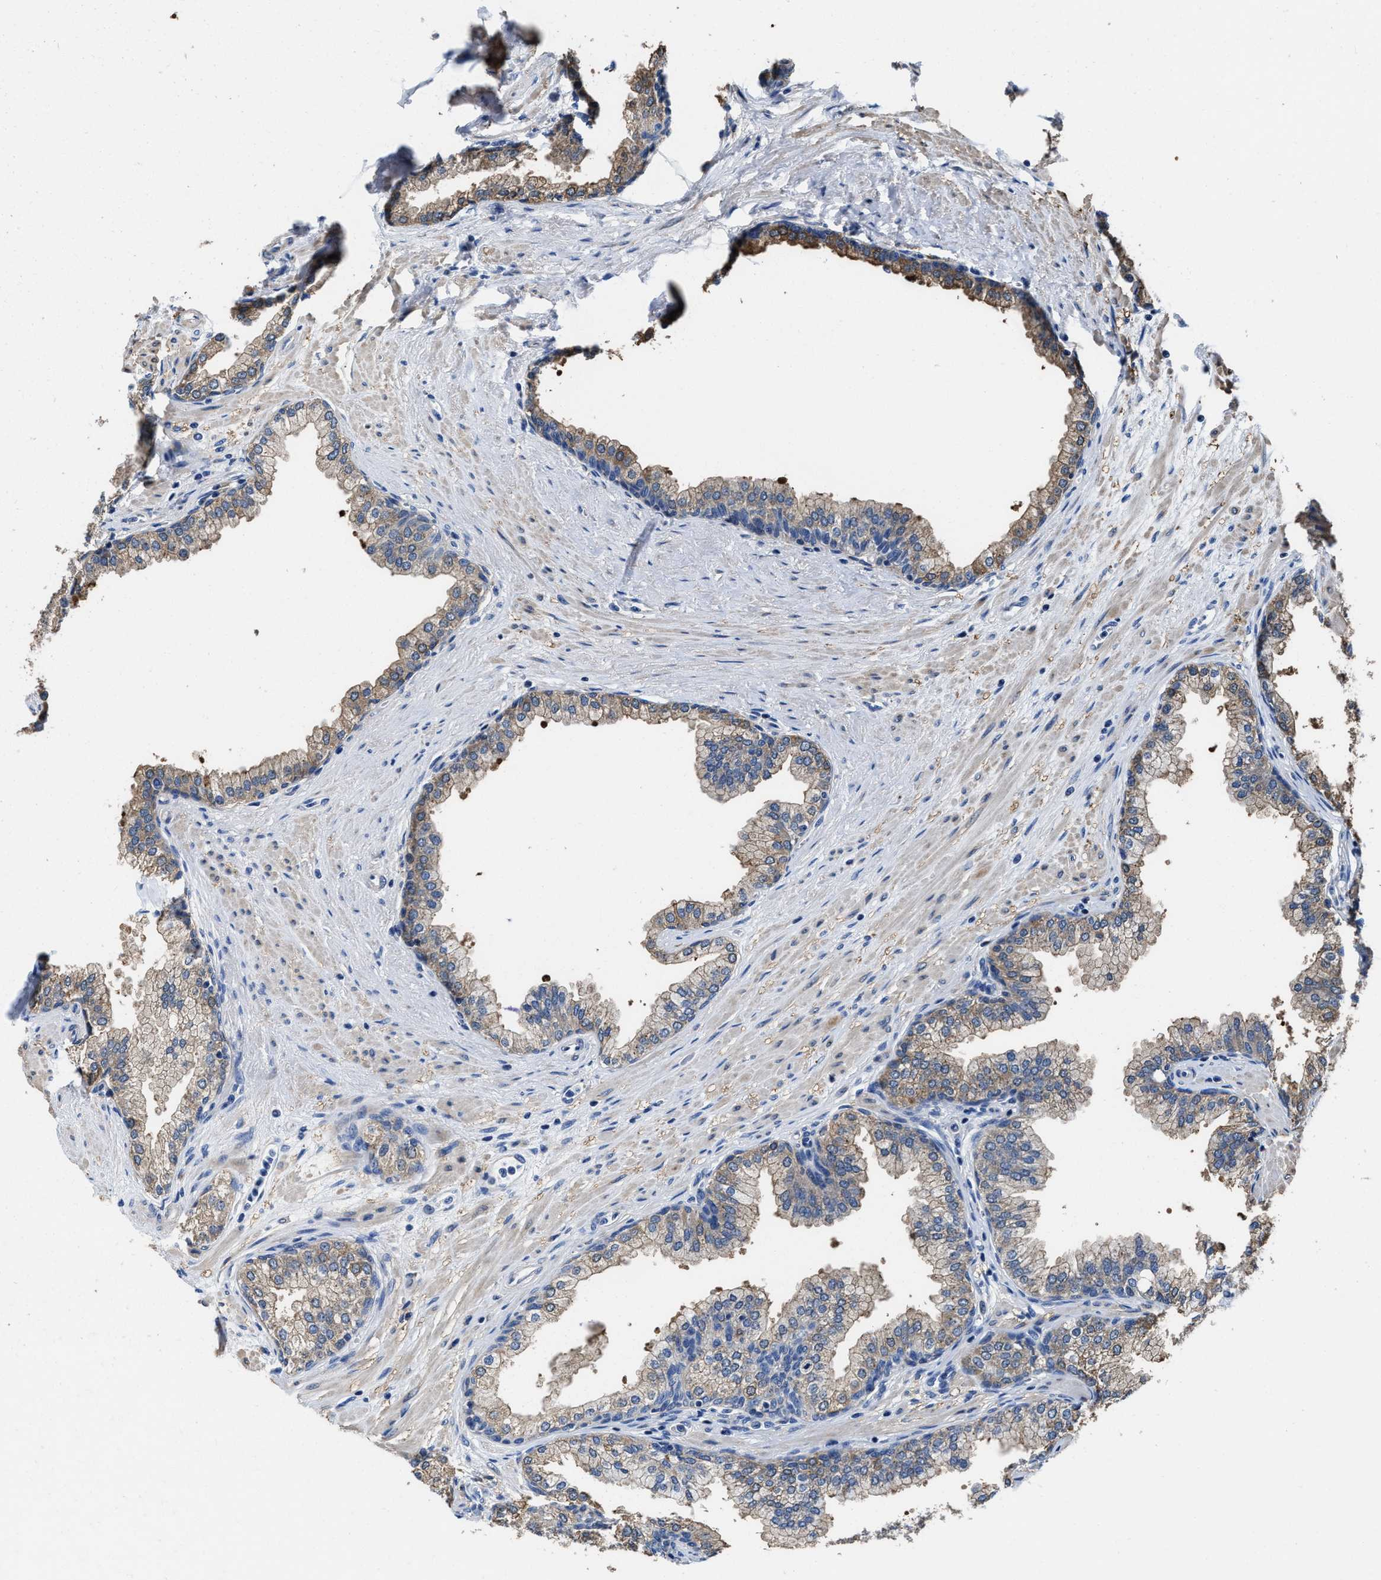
{"staining": {"intensity": "weak", "quantity": "25%-75%", "location": "cytoplasmic/membranous"}, "tissue": "prostate", "cell_type": "Glandular cells", "image_type": "normal", "snomed": [{"axis": "morphology", "description": "Normal tissue, NOS"}, {"axis": "morphology", "description": "Urothelial carcinoma, Low grade"}, {"axis": "topography", "description": "Urinary bladder"}, {"axis": "topography", "description": "Prostate"}], "caption": "An image of human prostate stained for a protein reveals weak cytoplasmic/membranous brown staining in glandular cells. (DAB = brown stain, brightfield microscopy at high magnification).", "gene": "TMEM30A", "patient": {"sex": "male", "age": 60}}